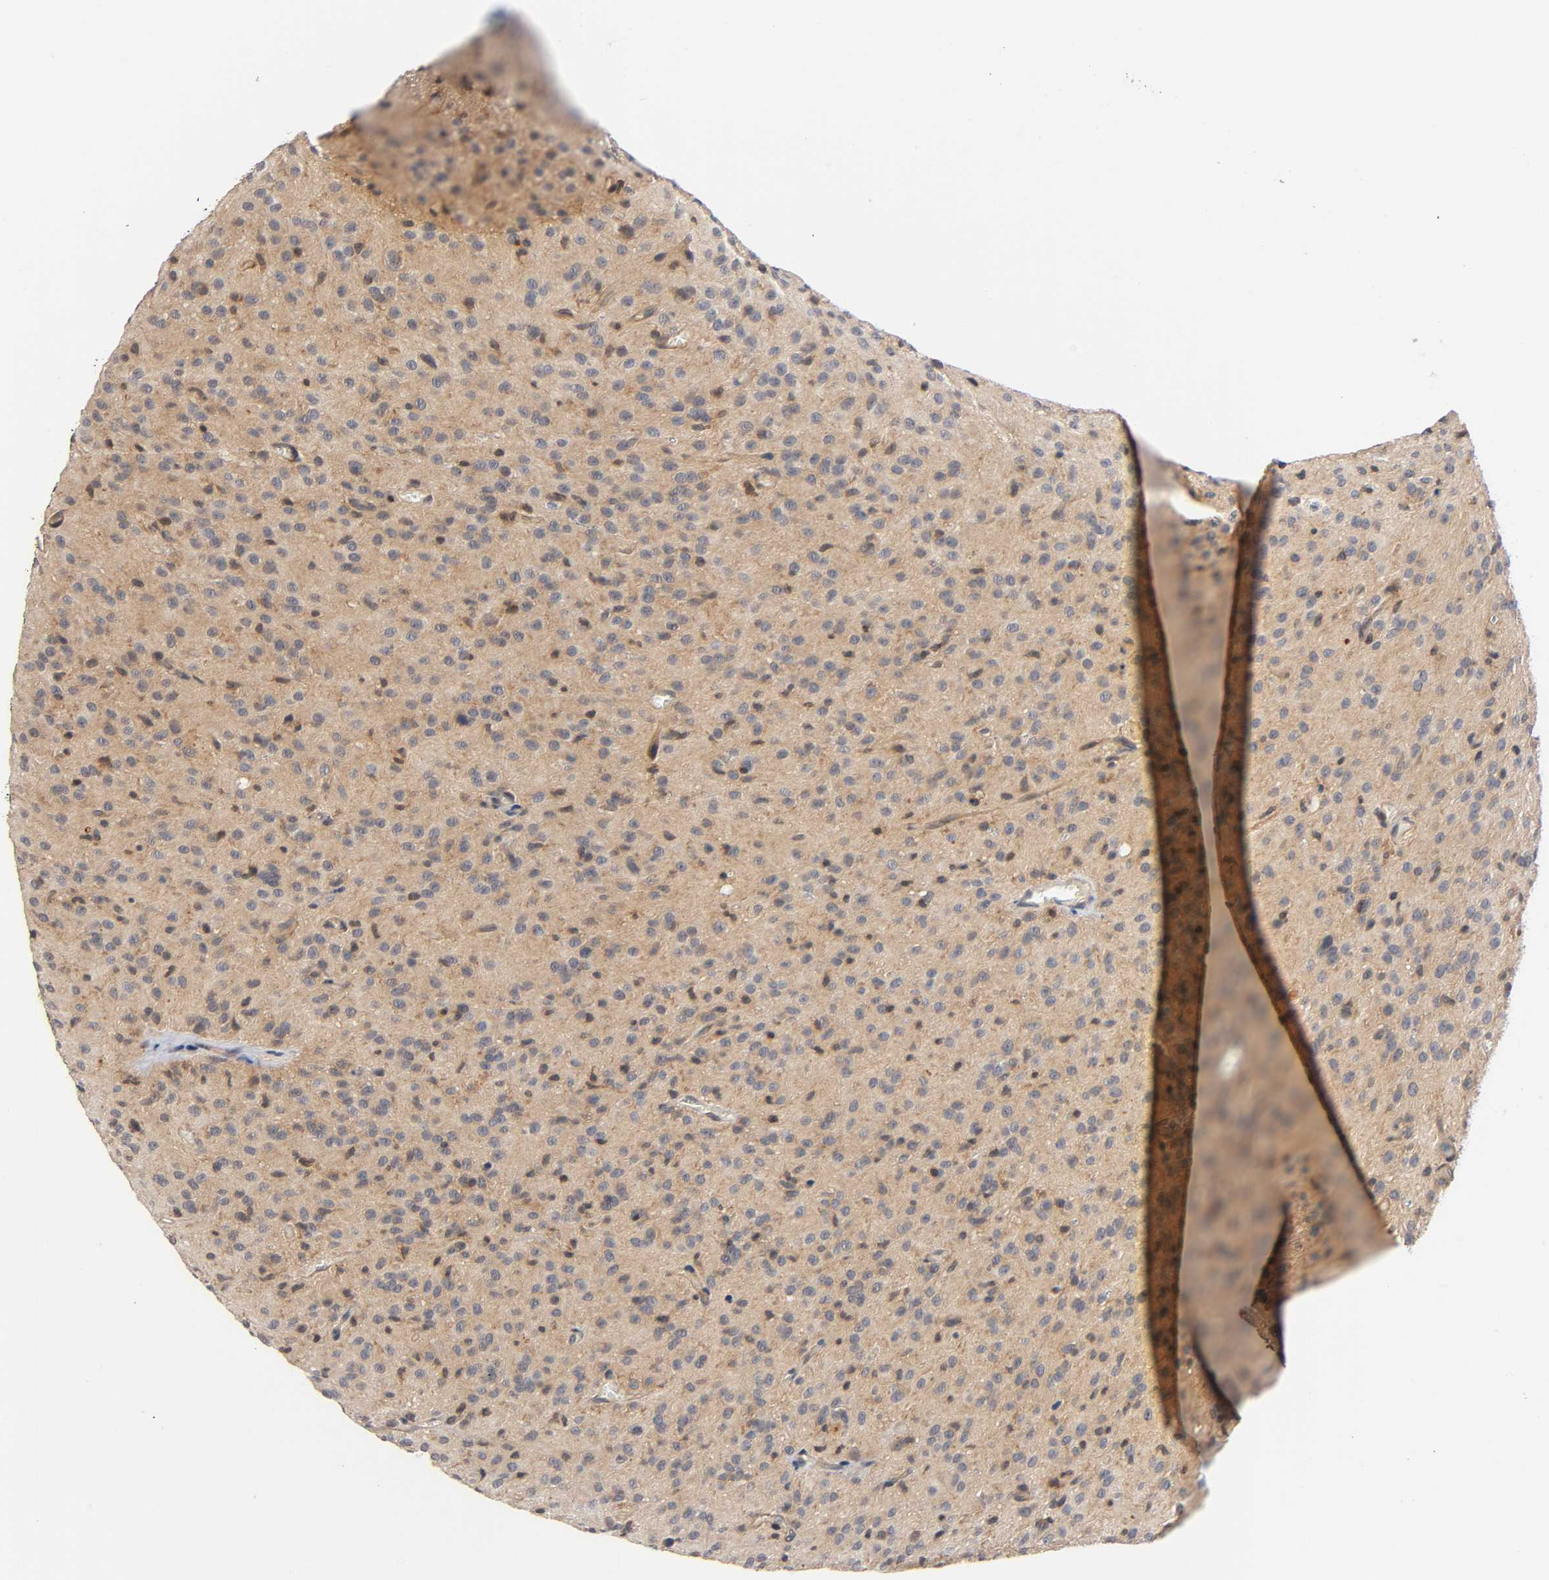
{"staining": {"intensity": "moderate", "quantity": "25%-75%", "location": "cytoplasmic/membranous"}, "tissue": "glioma", "cell_type": "Tumor cells", "image_type": "cancer", "snomed": [{"axis": "morphology", "description": "Glioma, malignant, High grade"}, {"axis": "topography", "description": "Brain"}], "caption": "Moderate cytoplasmic/membranous staining is identified in about 25%-75% of tumor cells in glioma. (DAB (3,3'-diaminobenzidine) = brown stain, brightfield microscopy at high magnification).", "gene": "PRKAB1", "patient": {"sex": "female", "age": 59}}